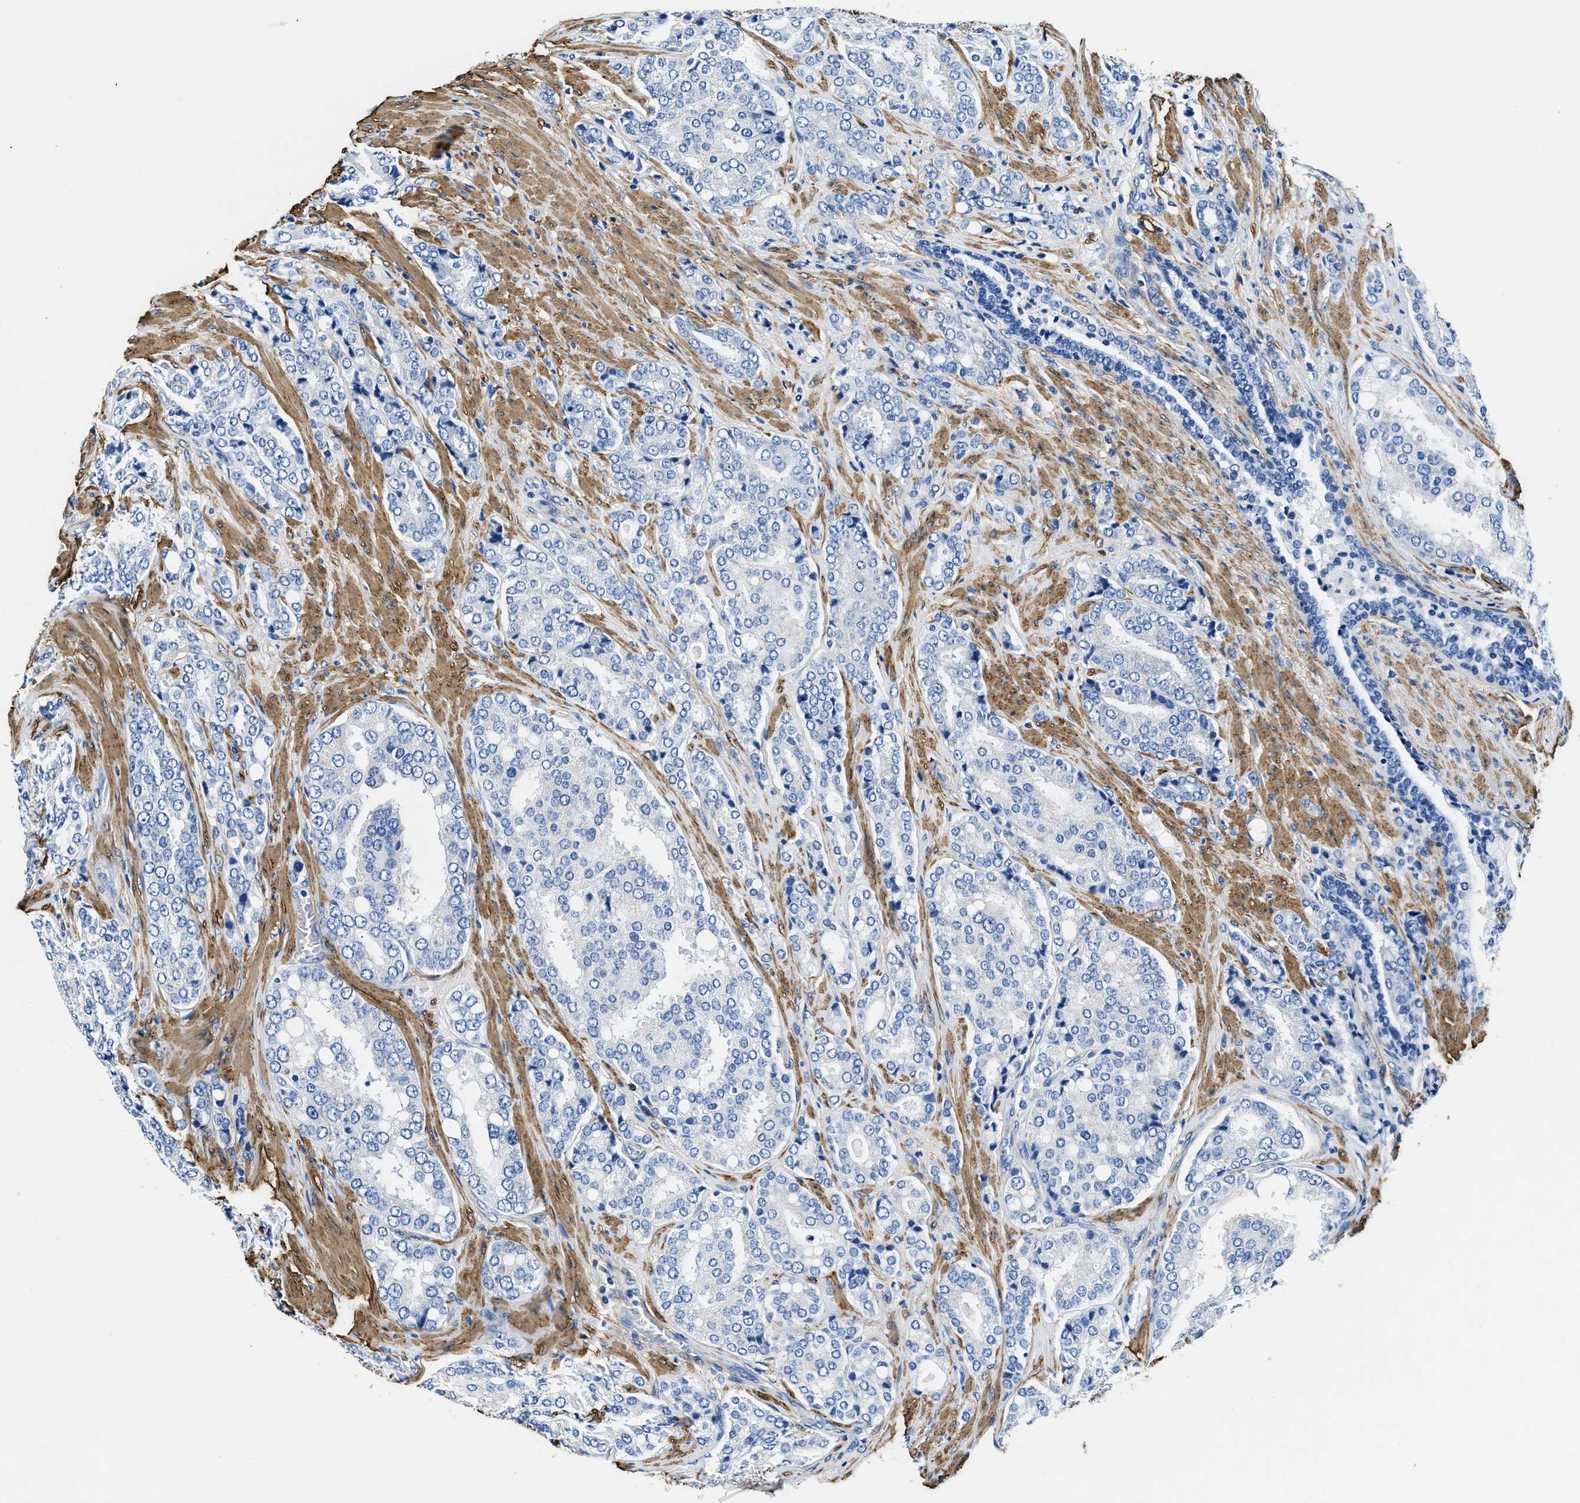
{"staining": {"intensity": "negative", "quantity": "none", "location": "none"}, "tissue": "prostate cancer", "cell_type": "Tumor cells", "image_type": "cancer", "snomed": [{"axis": "morphology", "description": "Adenocarcinoma, High grade"}, {"axis": "topography", "description": "Prostate"}], "caption": "Prostate cancer was stained to show a protein in brown. There is no significant positivity in tumor cells.", "gene": "TEX261", "patient": {"sex": "male", "age": 50}}